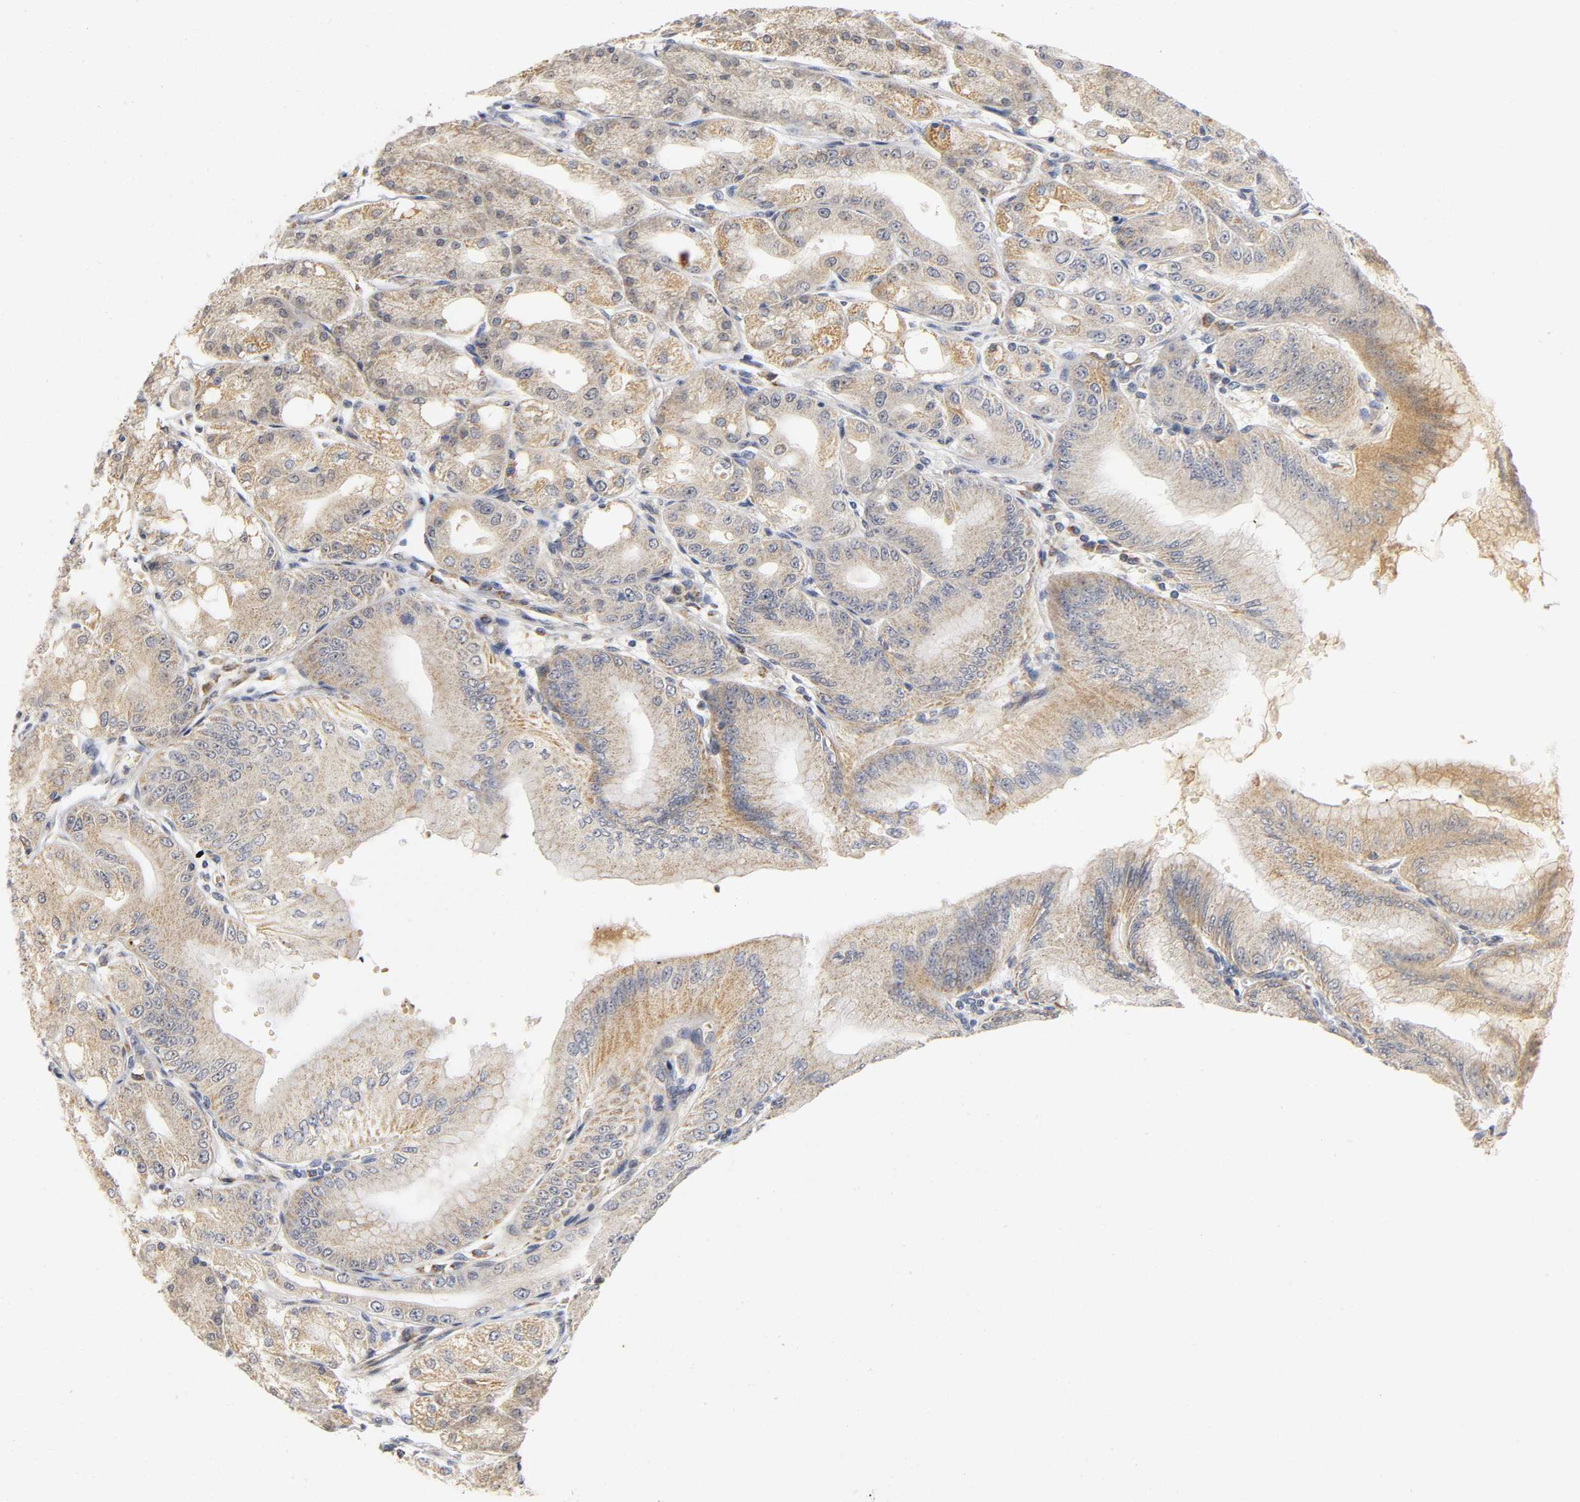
{"staining": {"intensity": "moderate", "quantity": ">75%", "location": "cytoplasmic/membranous"}, "tissue": "stomach", "cell_type": "Glandular cells", "image_type": "normal", "snomed": [{"axis": "morphology", "description": "Normal tissue, NOS"}, {"axis": "topography", "description": "Stomach, lower"}], "caption": "Protein expression analysis of normal stomach demonstrates moderate cytoplasmic/membranous expression in about >75% of glandular cells.", "gene": "NRP1", "patient": {"sex": "male", "age": 71}}